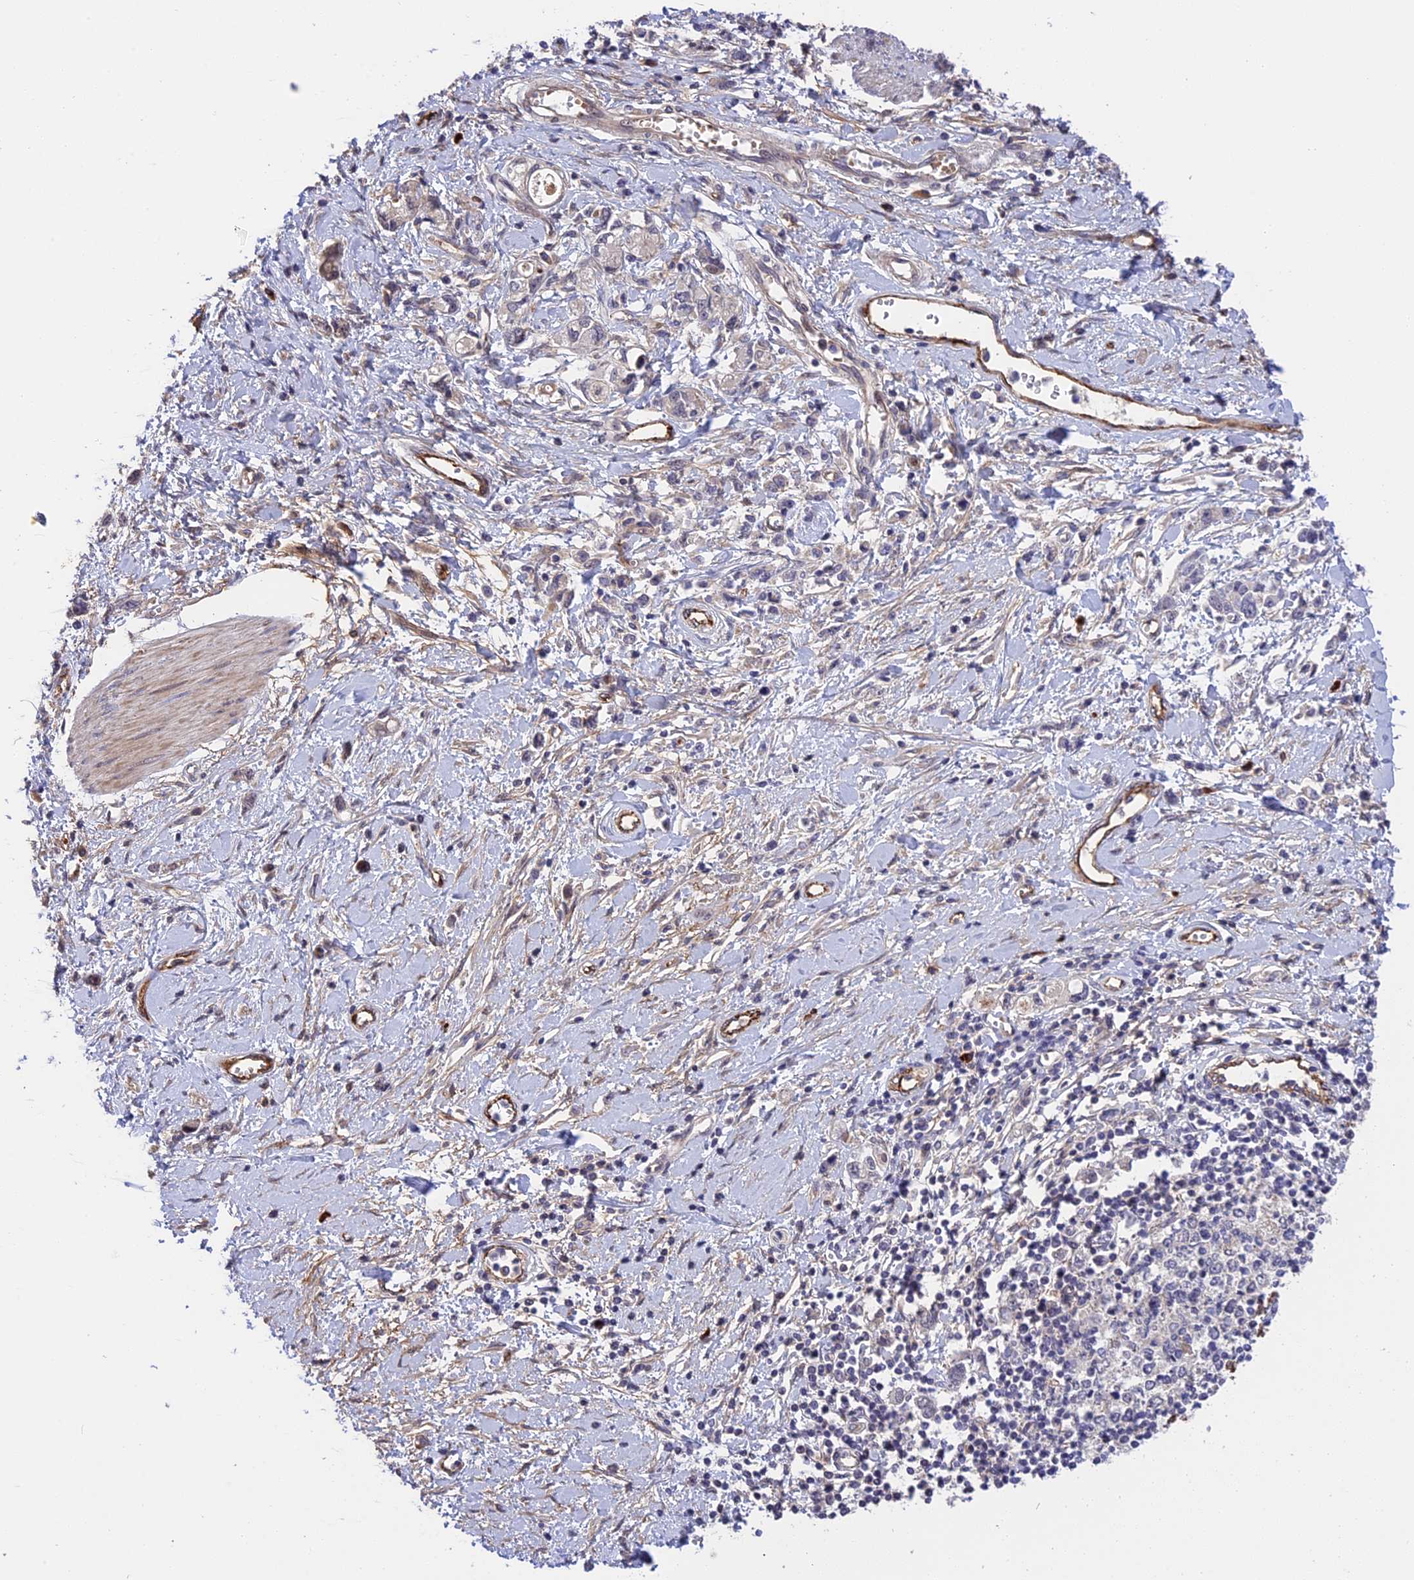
{"staining": {"intensity": "weak", "quantity": "<25%", "location": "cytoplasmic/membranous"}, "tissue": "stomach cancer", "cell_type": "Tumor cells", "image_type": "cancer", "snomed": [{"axis": "morphology", "description": "Adenocarcinoma, NOS"}, {"axis": "topography", "description": "Stomach"}], "caption": "Stomach adenocarcinoma was stained to show a protein in brown. There is no significant expression in tumor cells.", "gene": "MFSD2A", "patient": {"sex": "female", "age": 76}}